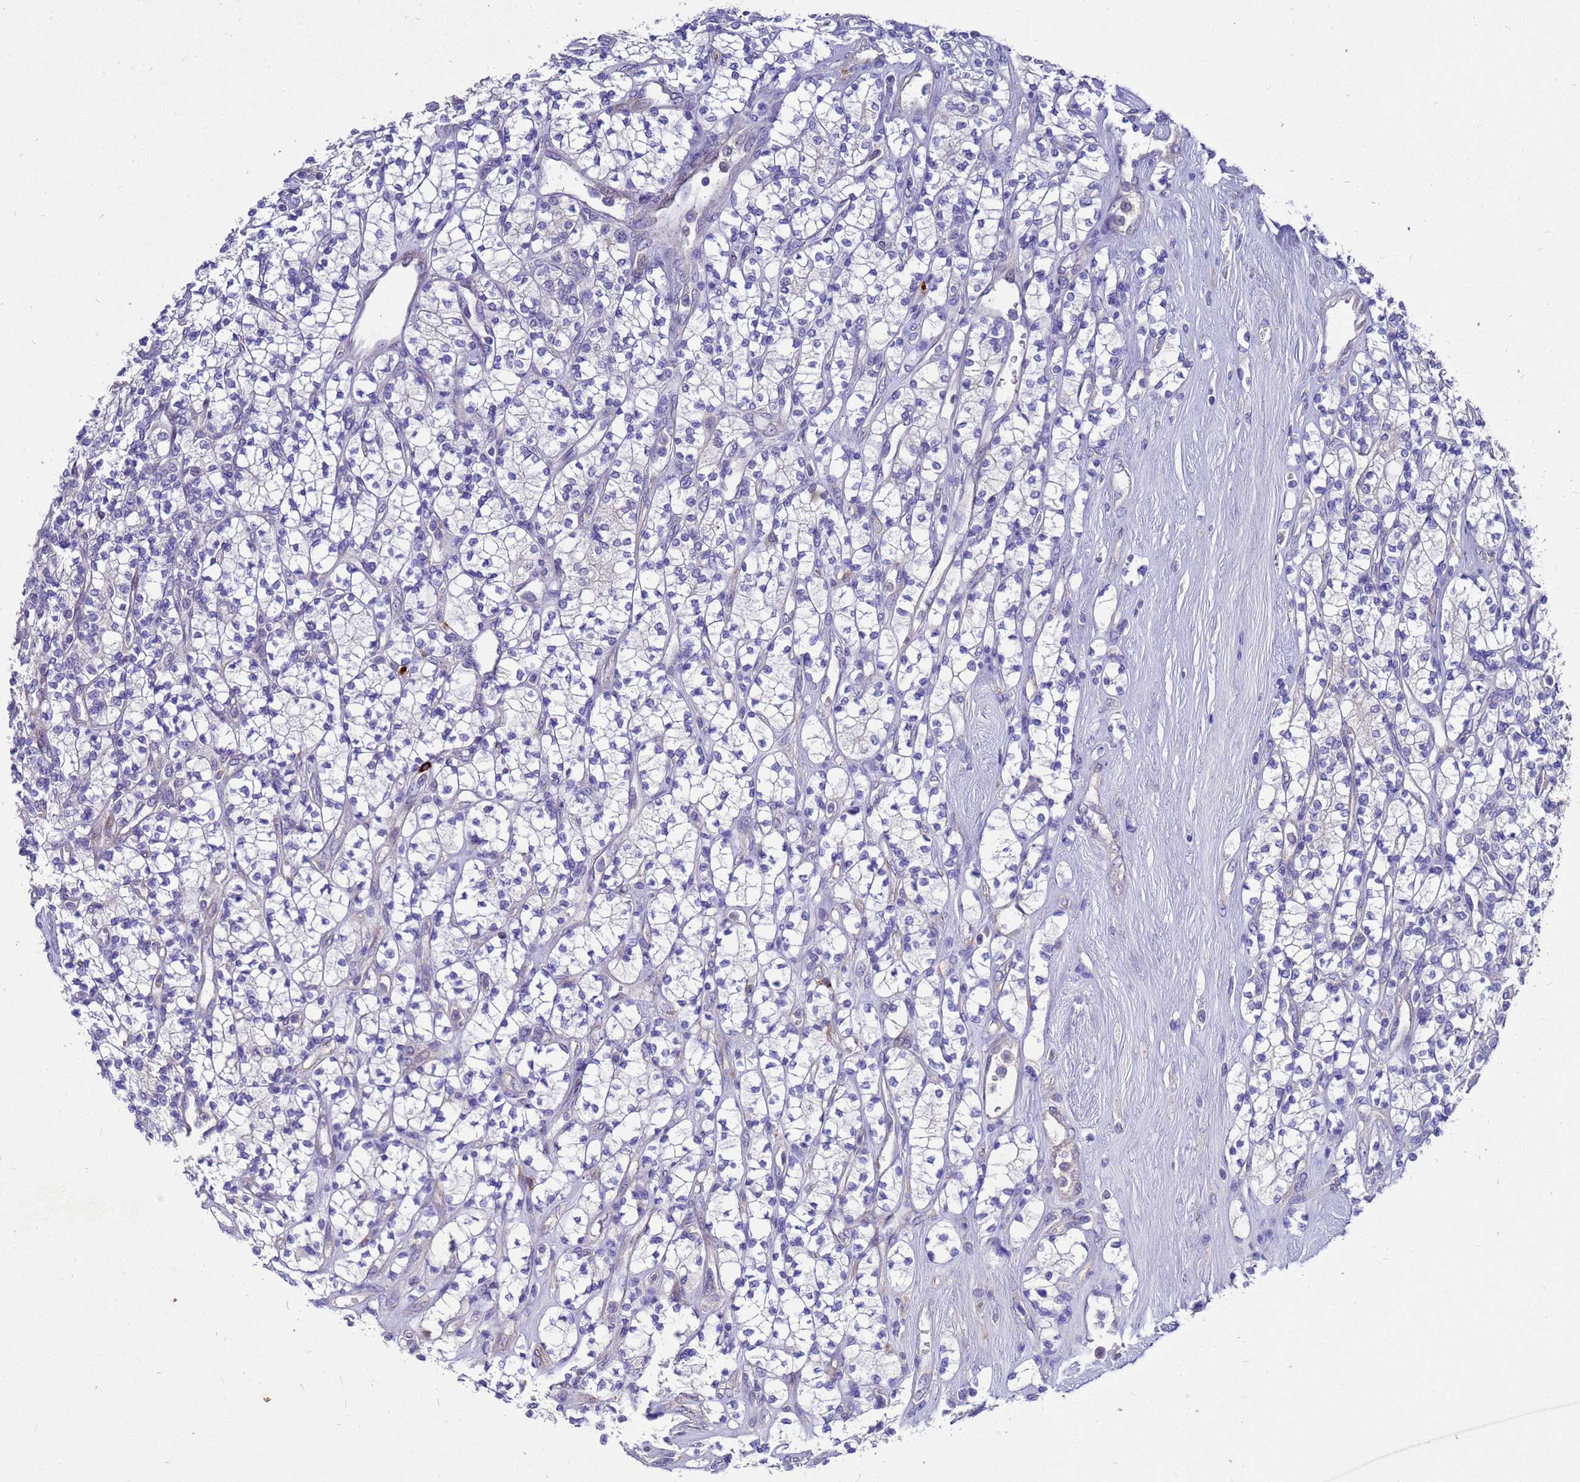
{"staining": {"intensity": "negative", "quantity": "none", "location": "none"}, "tissue": "renal cancer", "cell_type": "Tumor cells", "image_type": "cancer", "snomed": [{"axis": "morphology", "description": "Adenocarcinoma, NOS"}, {"axis": "topography", "description": "Kidney"}], "caption": "Immunohistochemistry histopathology image of neoplastic tissue: human renal adenocarcinoma stained with DAB (3,3'-diaminobenzidine) exhibits no significant protein expression in tumor cells.", "gene": "POP7", "patient": {"sex": "male", "age": 77}}